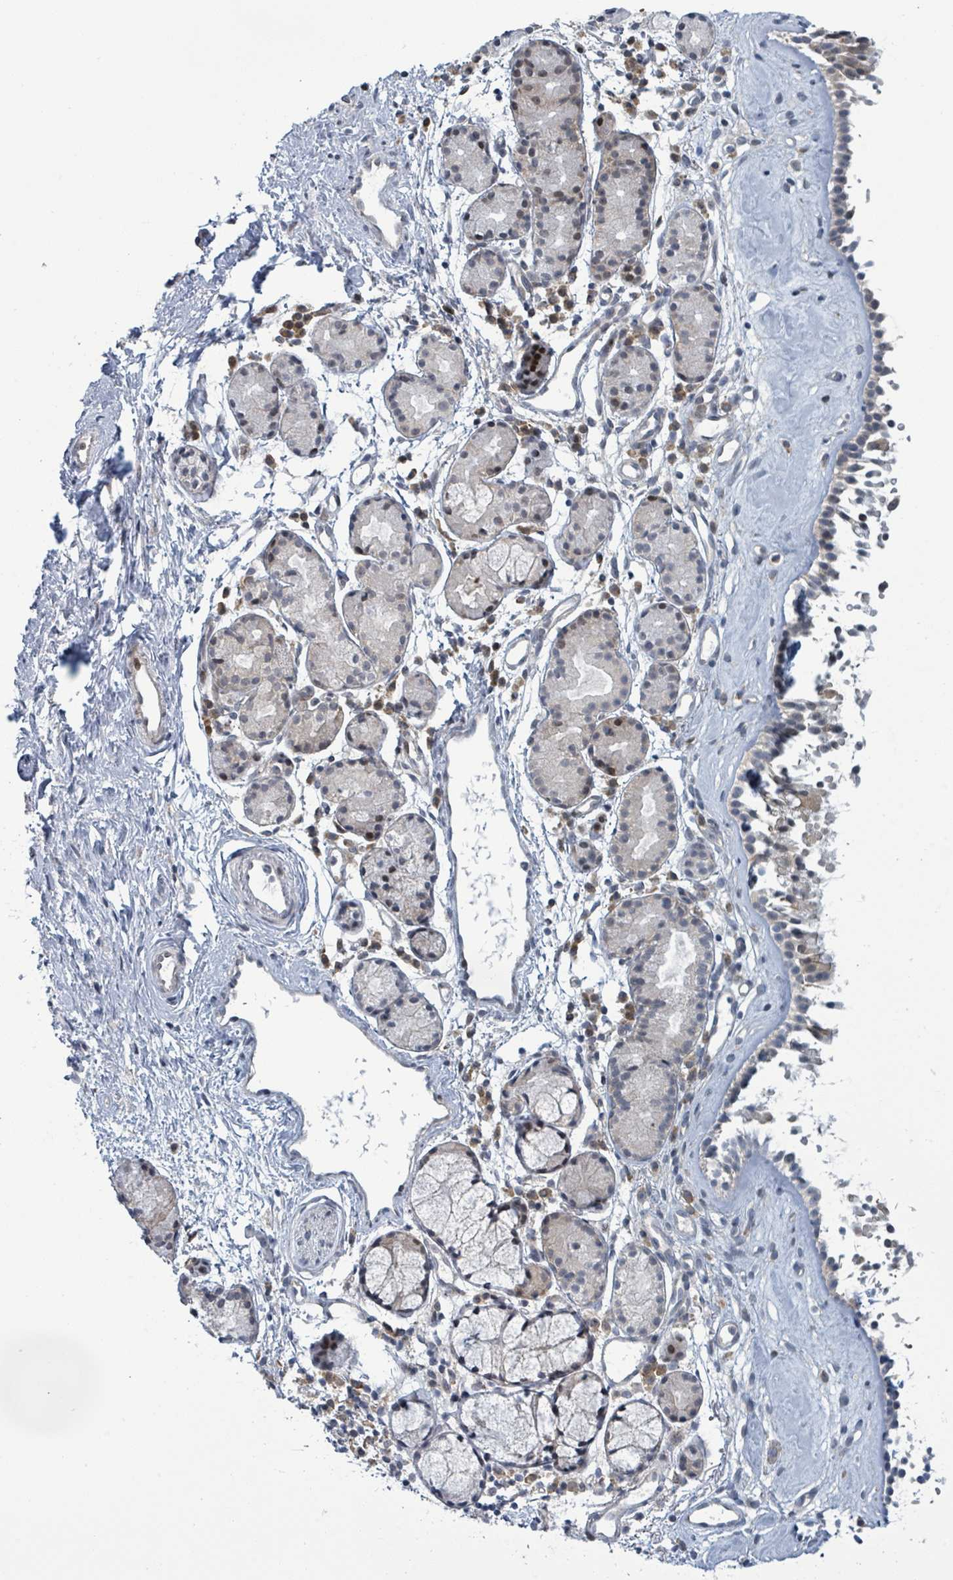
{"staining": {"intensity": "moderate", "quantity": "25%-75%", "location": "cytoplasmic/membranous"}, "tissue": "nasopharynx", "cell_type": "Respiratory epithelial cells", "image_type": "normal", "snomed": [{"axis": "morphology", "description": "Normal tissue, NOS"}, {"axis": "topography", "description": "Nasopharynx"}], "caption": "Brown immunohistochemical staining in benign nasopharynx shows moderate cytoplasmic/membranous staining in about 25%-75% of respiratory epithelial cells. (IHC, brightfield microscopy, high magnification).", "gene": "RPL32", "patient": {"sex": "male", "age": 82}}